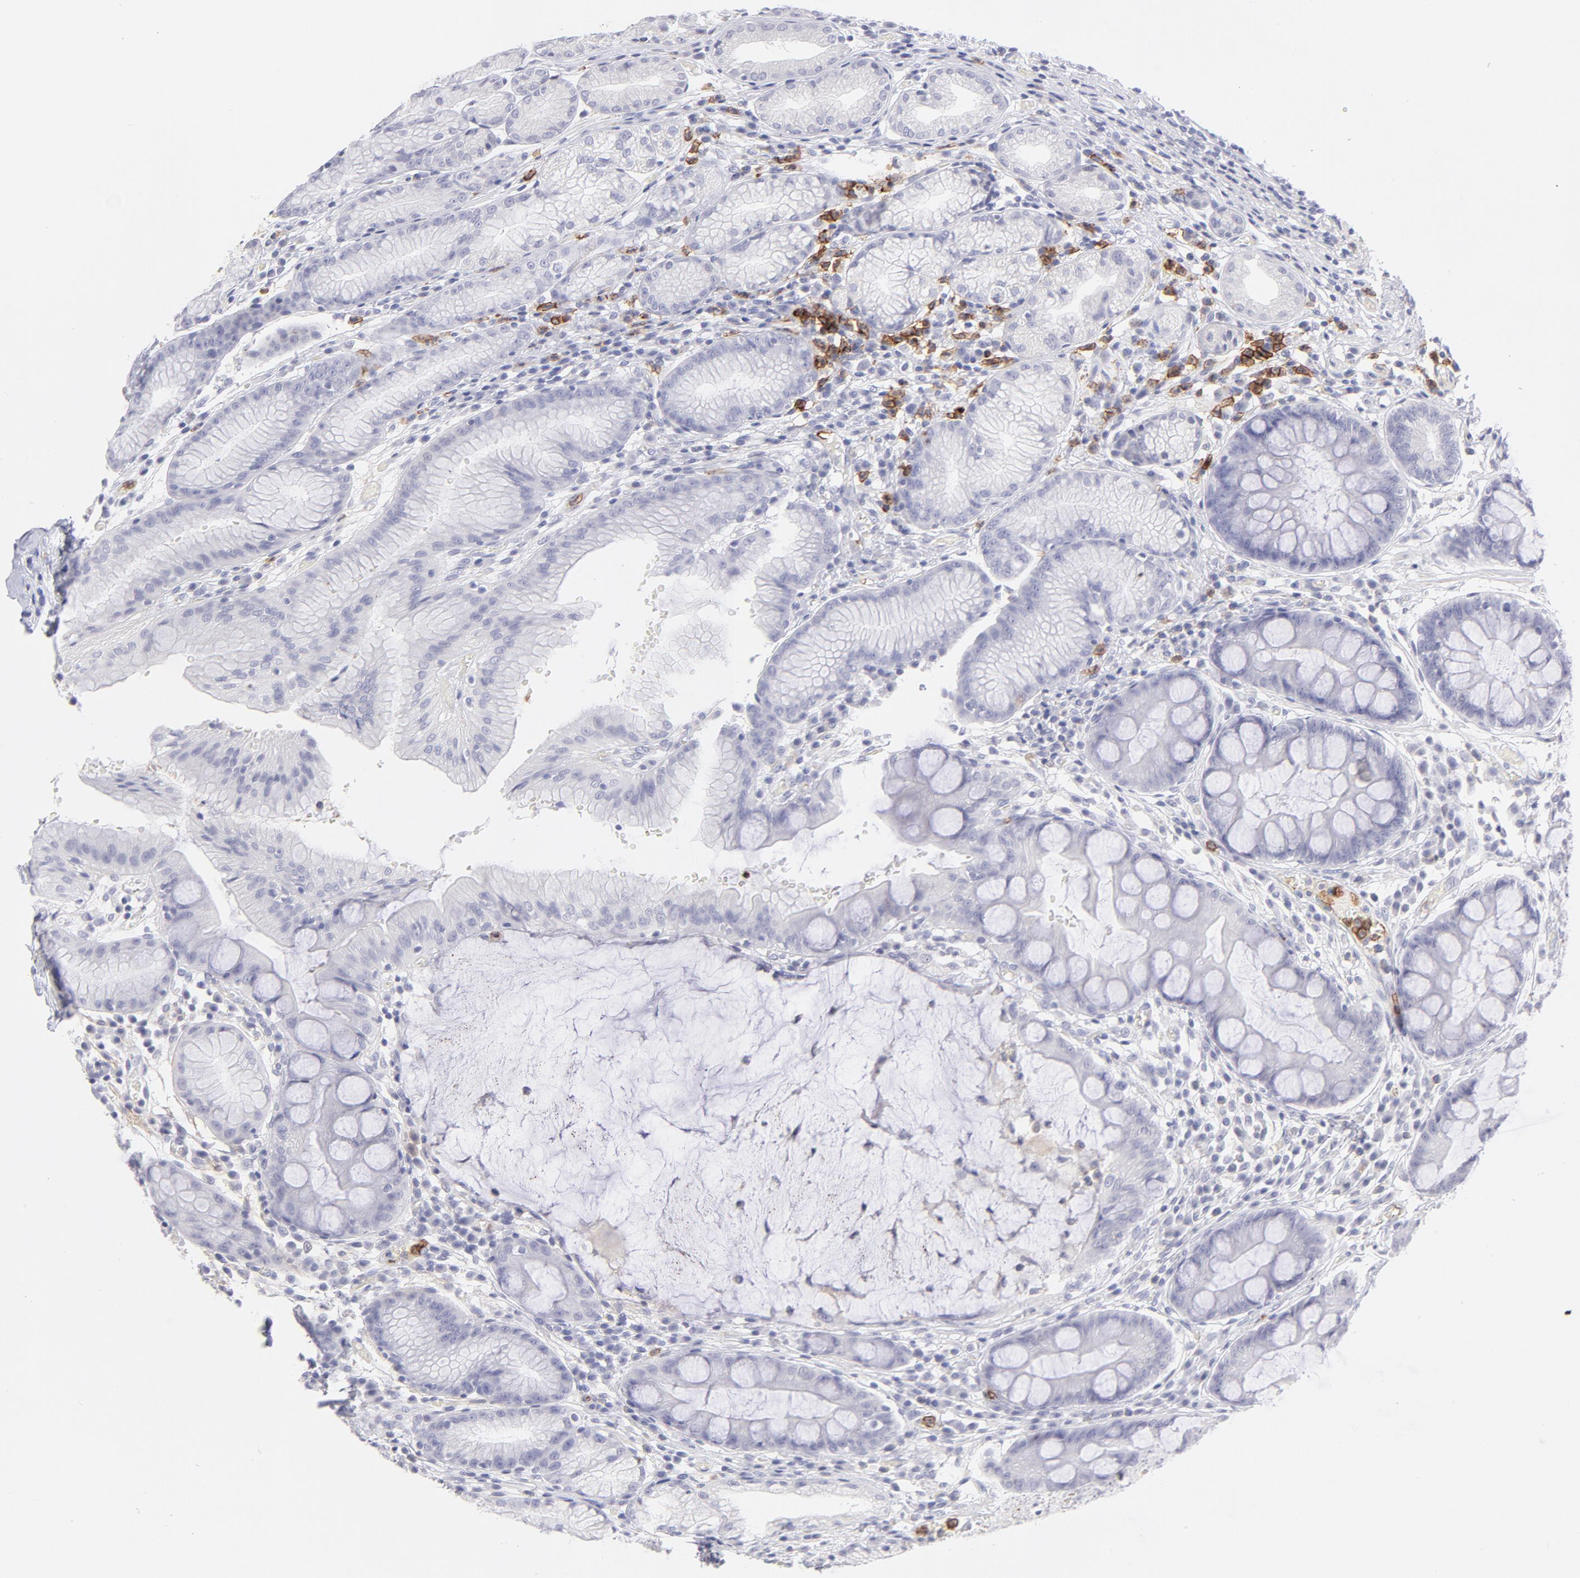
{"staining": {"intensity": "negative", "quantity": "none", "location": "none"}, "tissue": "stomach", "cell_type": "Glandular cells", "image_type": "normal", "snomed": [{"axis": "morphology", "description": "Normal tissue, NOS"}, {"axis": "morphology", "description": "Inflammation, NOS"}, {"axis": "topography", "description": "Stomach, lower"}], "caption": "Image shows no protein staining in glandular cells of benign stomach. (Brightfield microscopy of DAB (3,3'-diaminobenzidine) immunohistochemistry (IHC) at high magnification).", "gene": "LTB4R", "patient": {"sex": "male", "age": 59}}